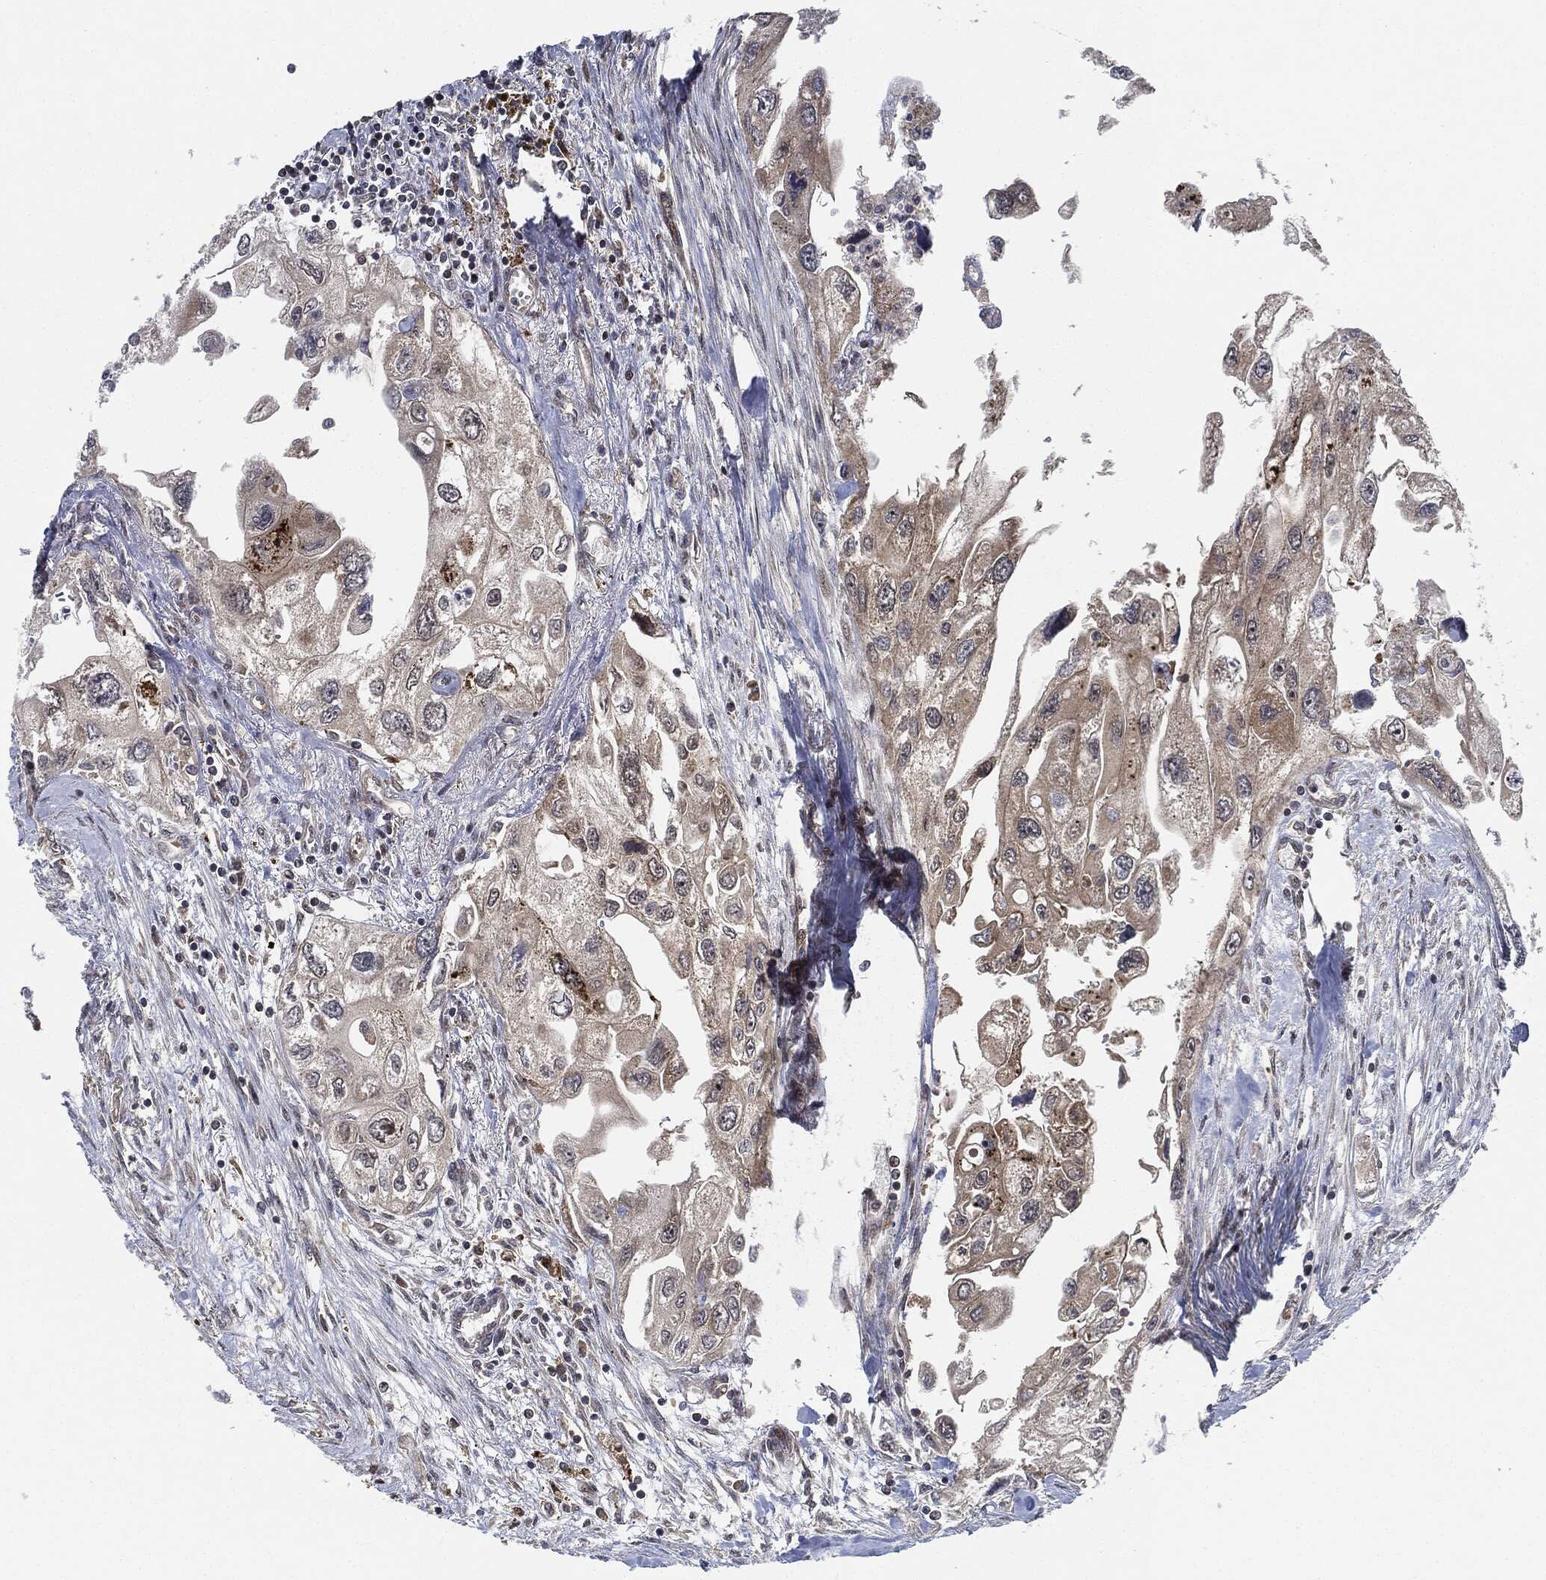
{"staining": {"intensity": "weak", "quantity": "<25%", "location": "cytoplasmic/membranous"}, "tissue": "urothelial cancer", "cell_type": "Tumor cells", "image_type": "cancer", "snomed": [{"axis": "morphology", "description": "Urothelial carcinoma, High grade"}, {"axis": "topography", "description": "Urinary bladder"}], "caption": "This micrograph is of urothelial carcinoma (high-grade) stained with immunohistochemistry to label a protein in brown with the nuclei are counter-stained blue. There is no expression in tumor cells.", "gene": "RNASEL", "patient": {"sex": "male", "age": 59}}